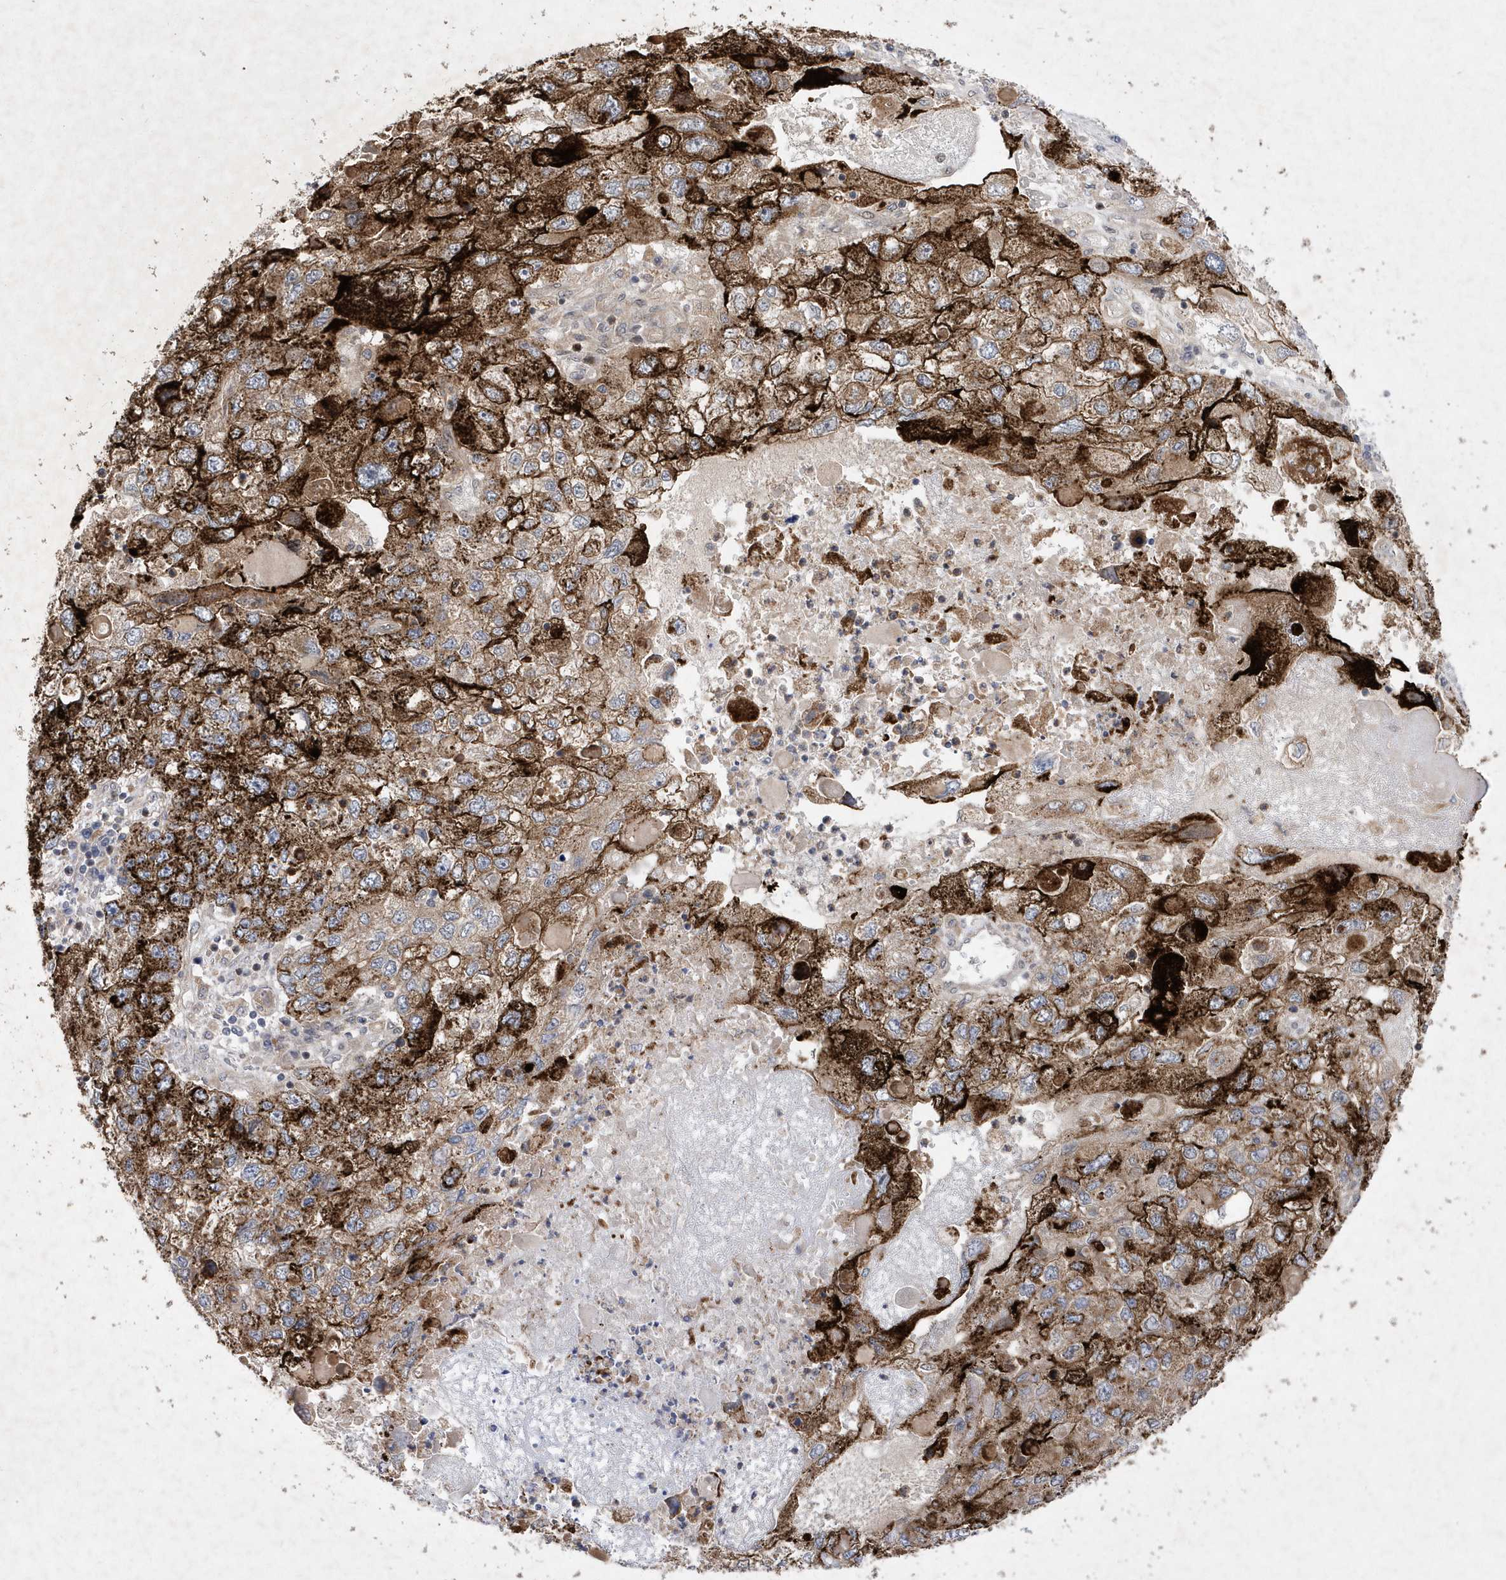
{"staining": {"intensity": "strong", "quantity": ">75%", "location": "cytoplasmic/membranous"}, "tissue": "endometrial cancer", "cell_type": "Tumor cells", "image_type": "cancer", "snomed": [{"axis": "morphology", "description": "Adenocarcinoma, NOS"}, {"axis": "topography", "description": "Endometrium"}], "caption": "Protein analysis of adenocarcinoma (endometrial) tissue reveals strong cytoplasmic/membranous staining in about >75% of tumor cells. (DAB (3,3'-diaminobenzidine) IHC, brown staining for protein, blue staining for nuclei).", "gene": "LONRF2", "patient": {"sex": "female", "age": 49}}